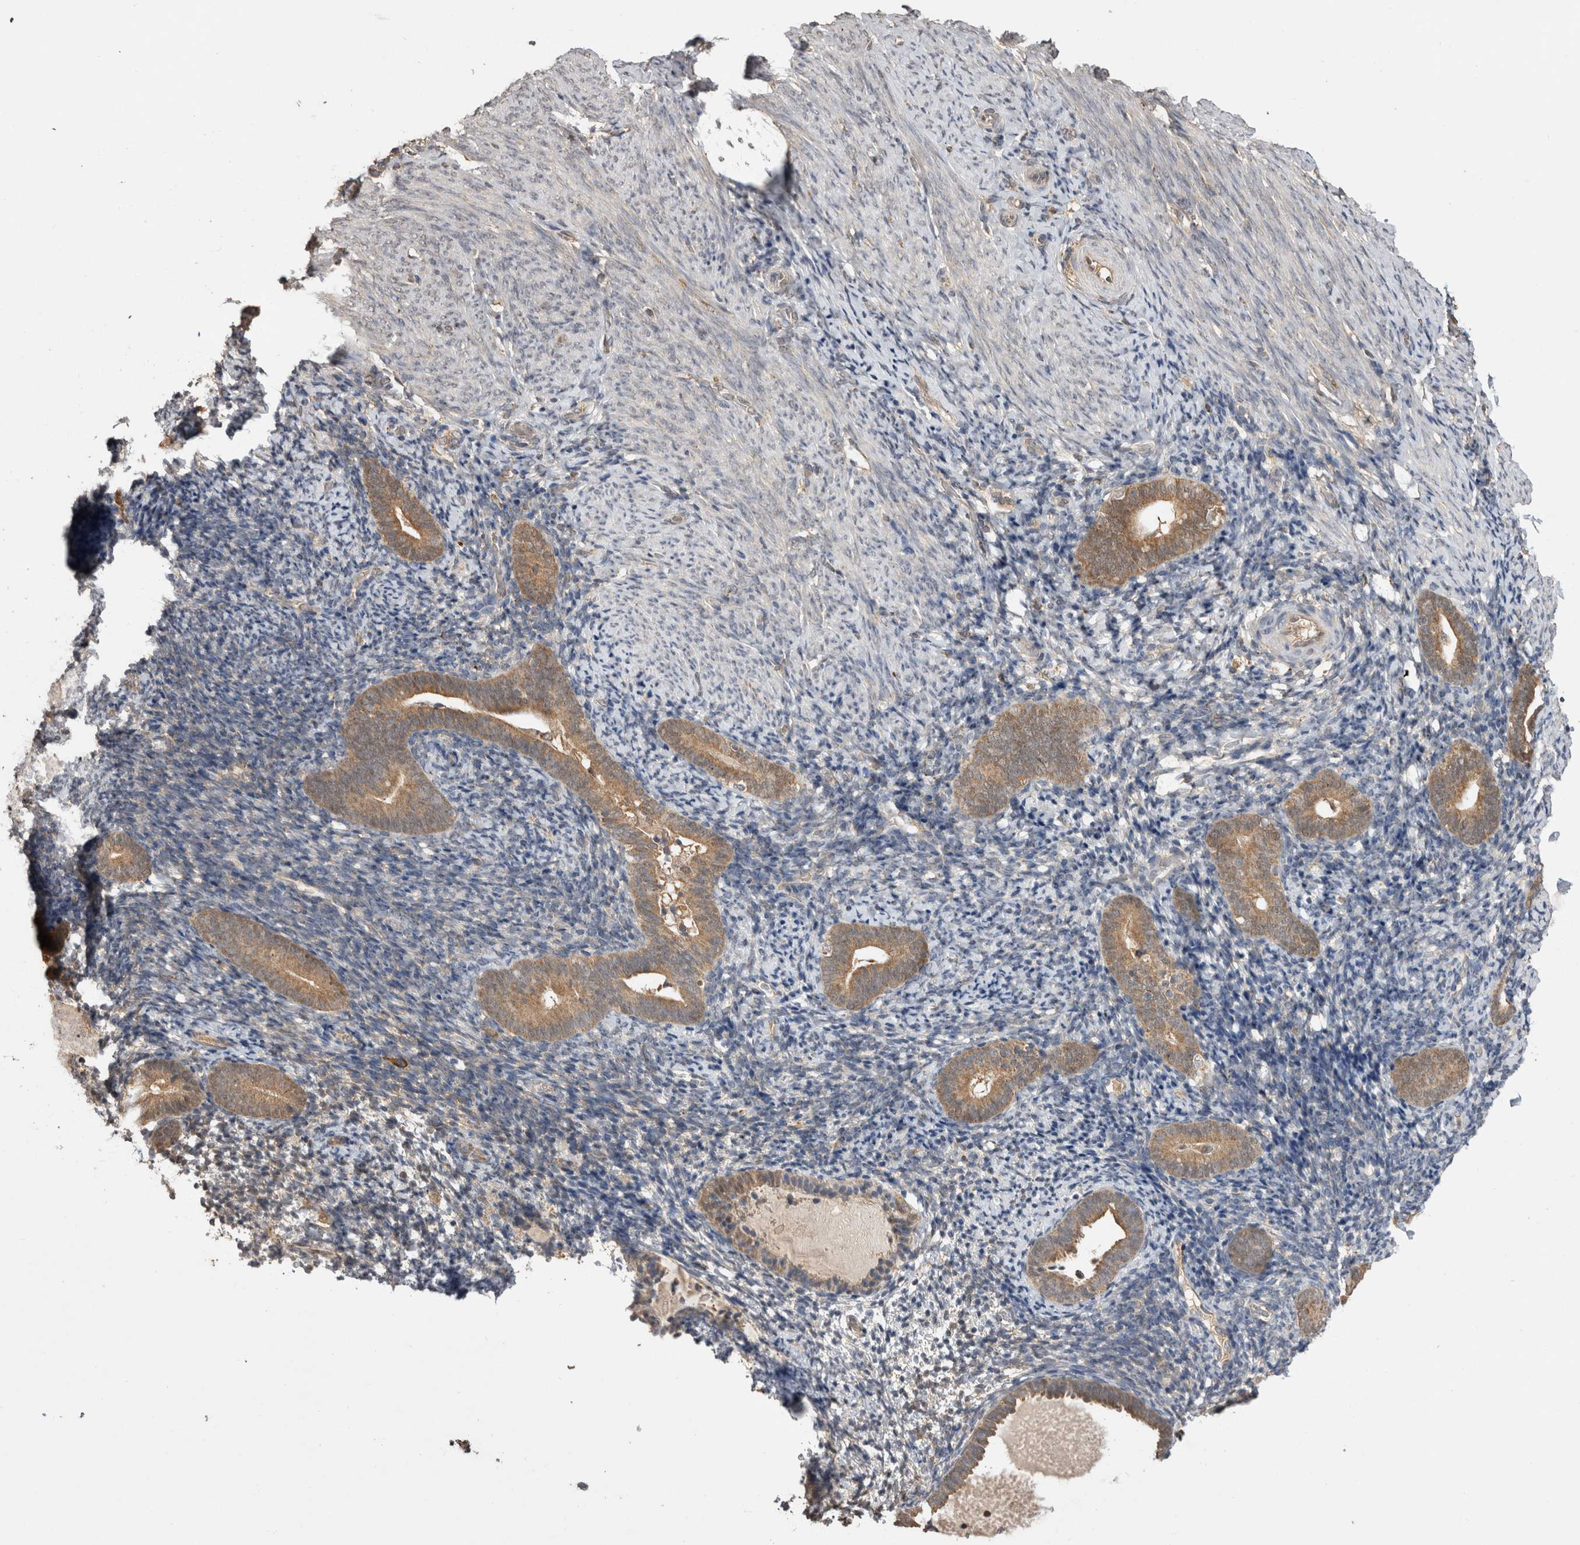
{"staining": {"intensity": "weak", "quantity": "25%-75%", "location": "cytoplasmic/membranous"}, "tissue": "endometrium", "cell_type": "Cells in endometrial stroma", "image_type": "normal", "snomed": [{"axis": "morphology", "description": "Normal tissue, NOS"}, {"axis": "topography", "description": "Endometrium"}], "caption": "Benign endometrium shows weak cytoplasmic/membranous positivity in about 25%-75% of cells in endometrial stroma The staining was performed using DAB (3,3'-diaminobenzidine) to visualize the protein expression in brown, while the nuclei were stained in blue with hematoxylin (Magnification: 20x)..", "gene": "PREP", "patient": {"sex": "female", "age": 51}}